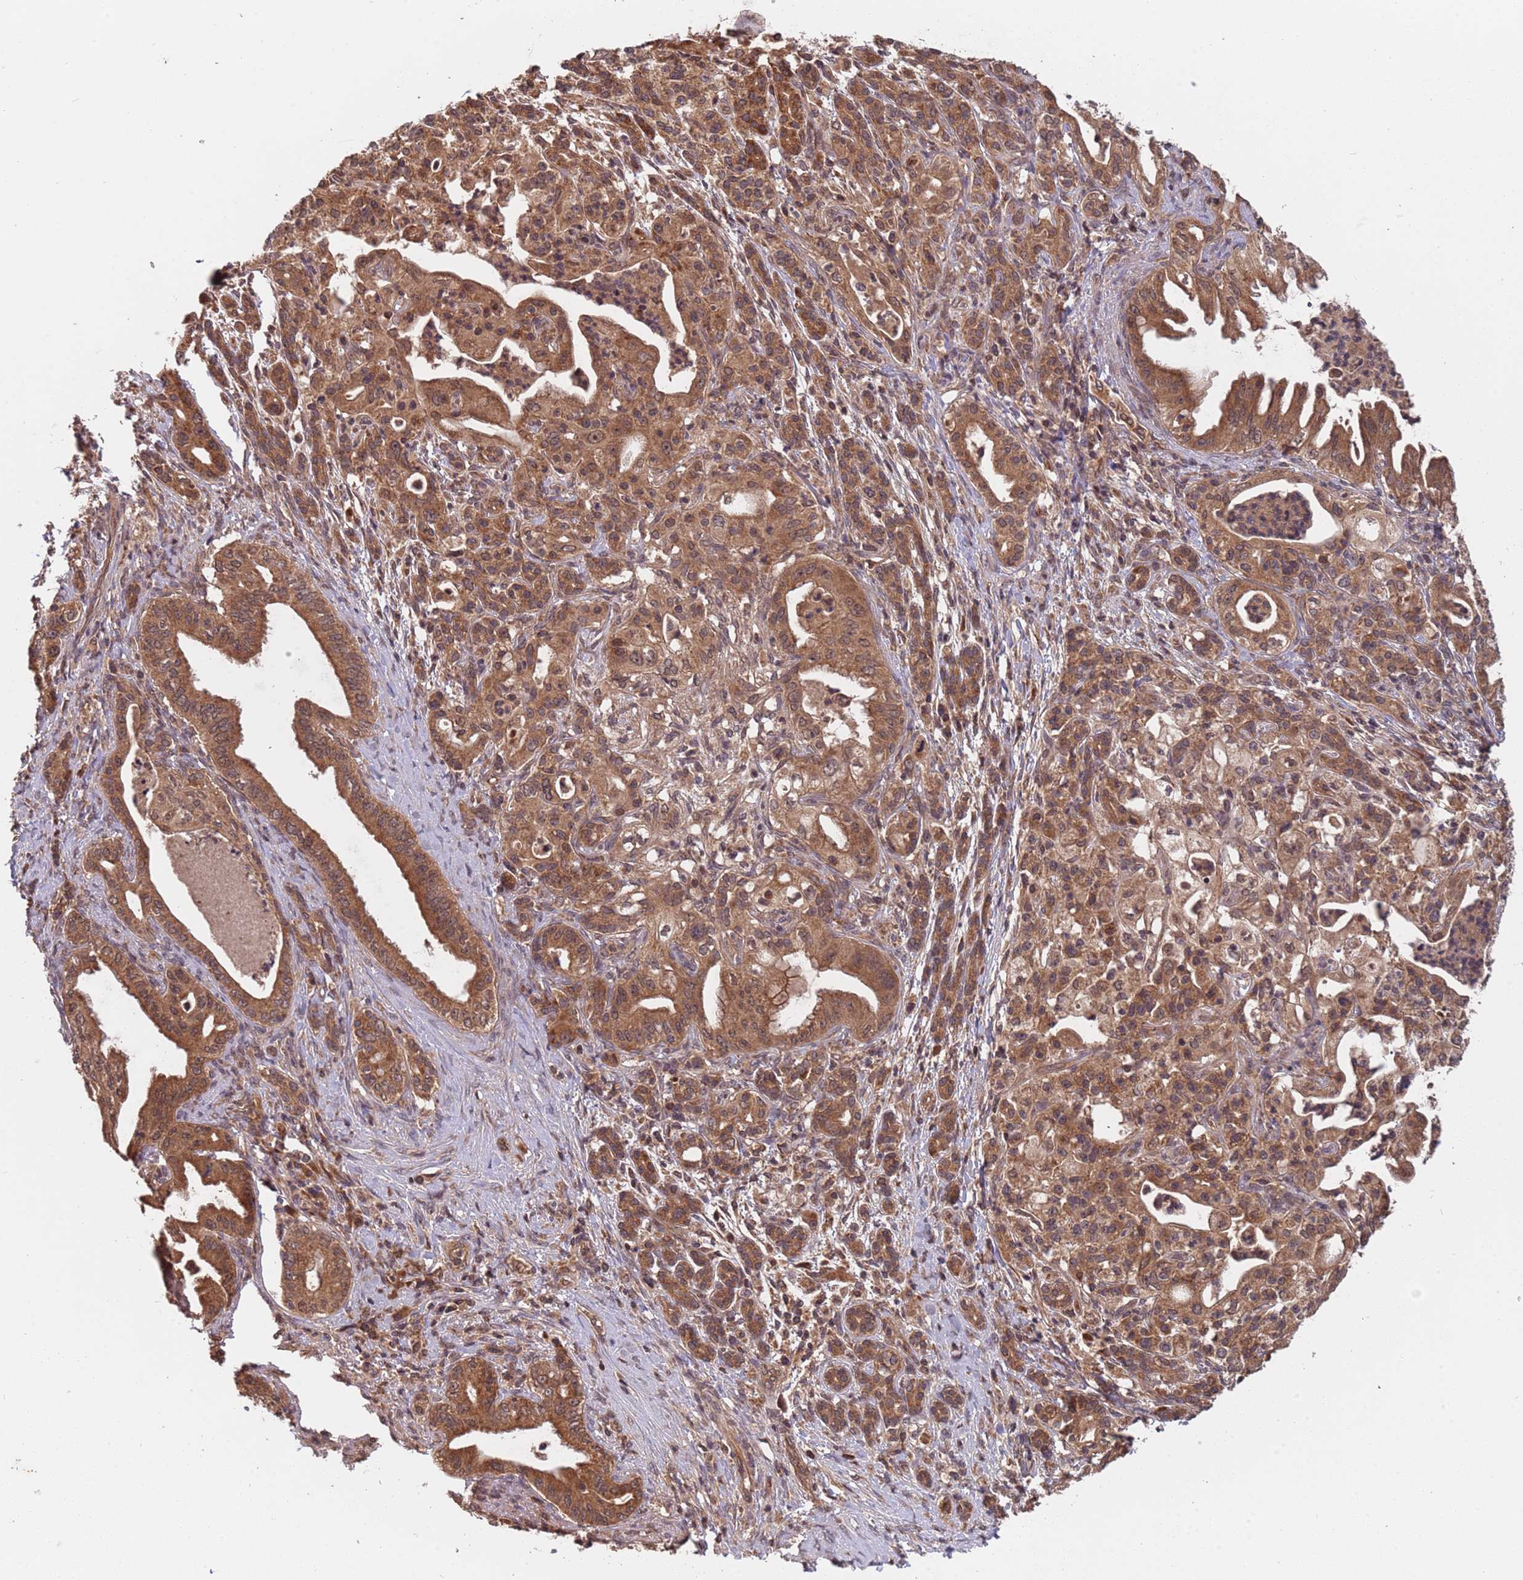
{"staining": {"intensity": "moderate", "quantity": ">75%", "location": "cytoplasmic/membranous,nuclear"}, "tissue": "pancreatic cancer", "cell_type": "Tumor cells", "image_type": "cancer", "snomed": [{"axis": "morphology", "description": "Adenocarcinoma, NOS"}, {"axis": "topography", "description": "Pancreas"}], "caption": "Immunohistochemistry photomicrograph of pancreatic adenocarcinoma stained for a protein (brown), which reveals medium levels of moderate cytoplasmic/membranous and nuclear expression in about >75% of tumor cells.", "gene": "ERI1", "patient": {"sex": "male", "age": 58}}